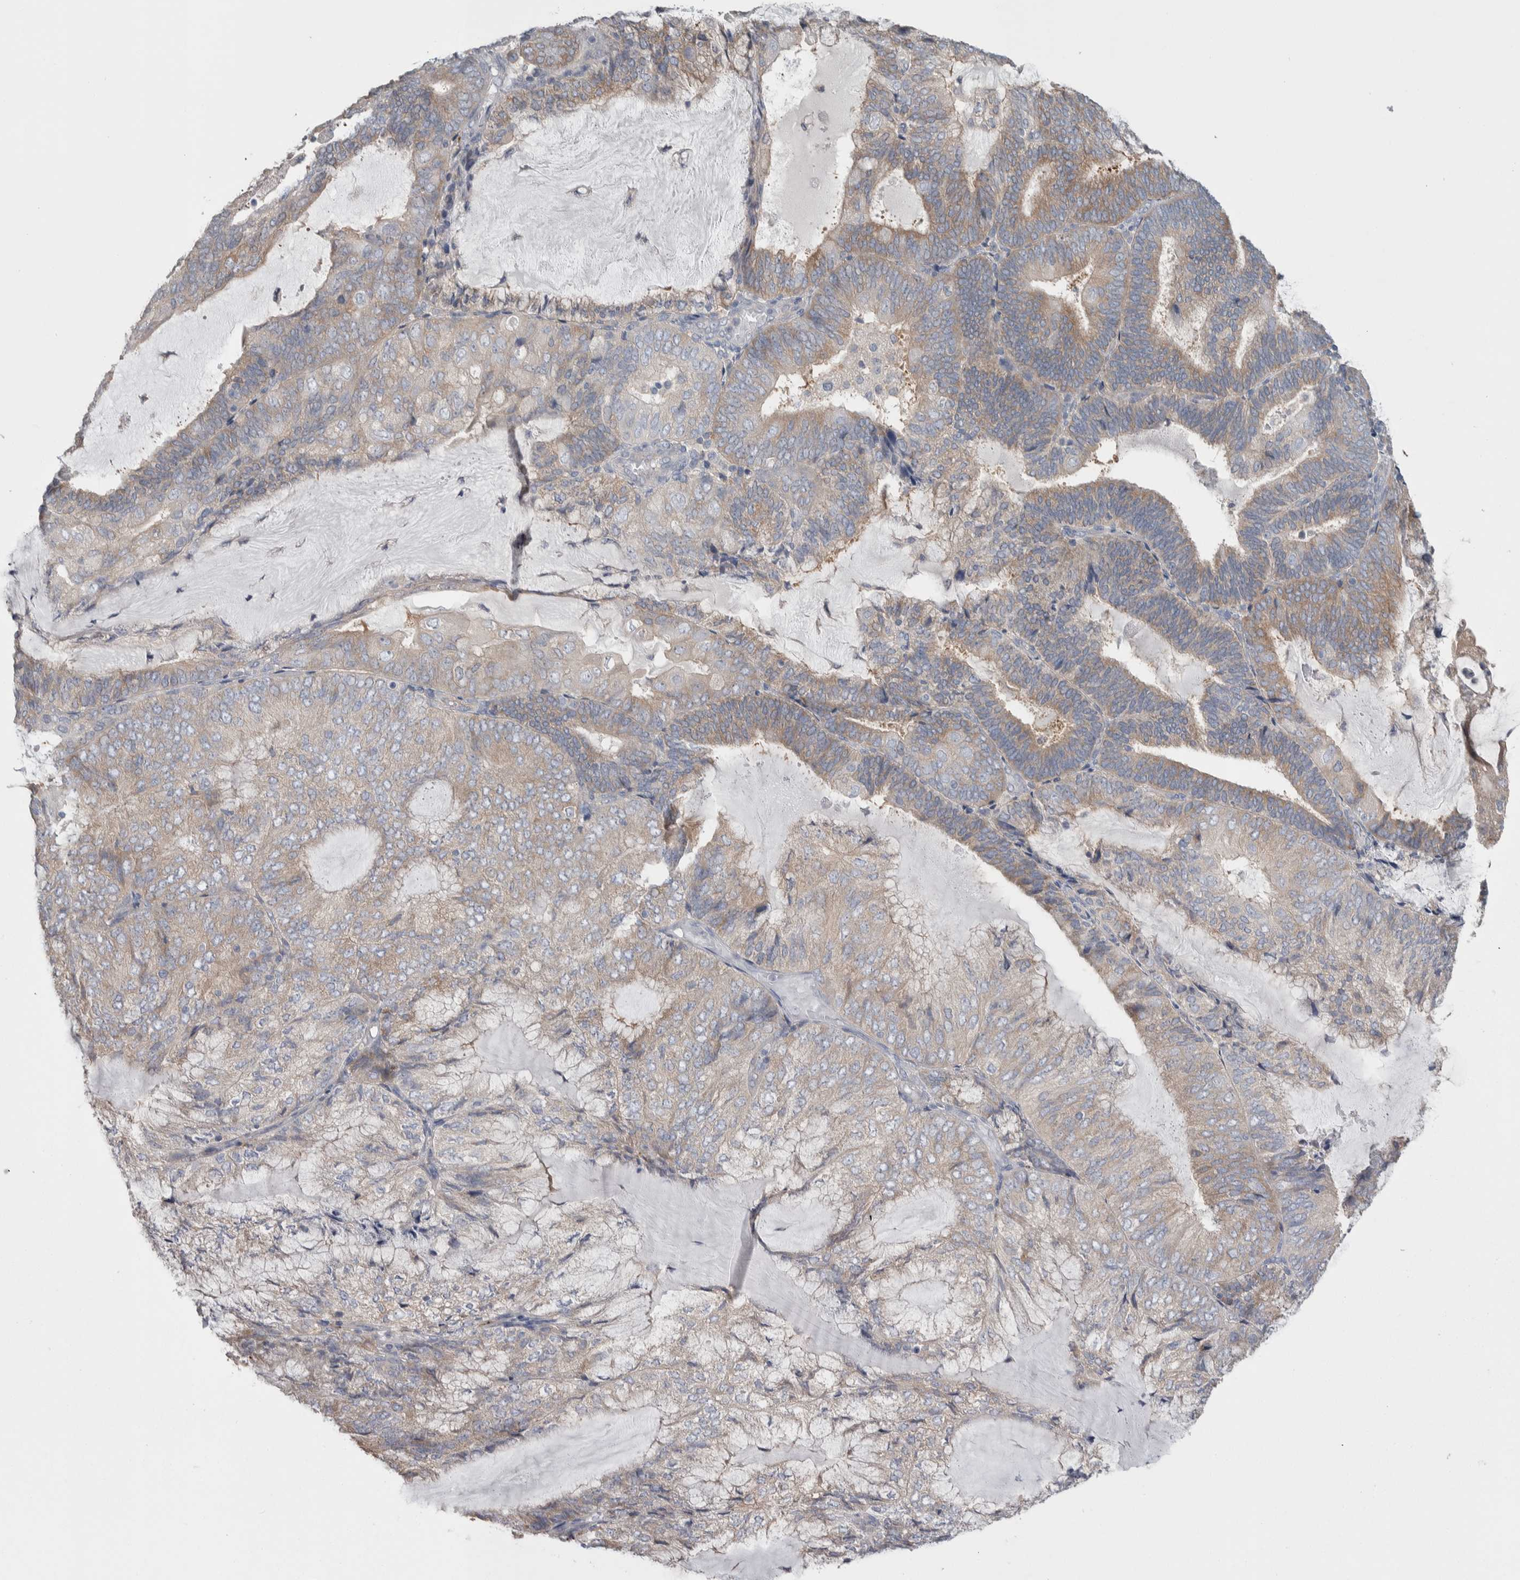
{"staining": {"intensity": "weak", "quantity": "25%-75%", "location": "cytoplasmic/membranous"}, "tissue": "endometrial cancer", "cell_type": "Tumor cells", "image_type": "cancer", "snomed": [{"axis": "morphology", "description": "Adenocarcinoma, NOS"}, {"axis": "topography", "description": "Endometrium"}], "caption": "The image shows immunohistochemical staining of endometrial cancer. There is weak cytoplasmic/membranous staining is seen in approximately 25%-75% of tumor cells.", "gene": "GPHN", "patient": {"sex": "female", "age": 81}}